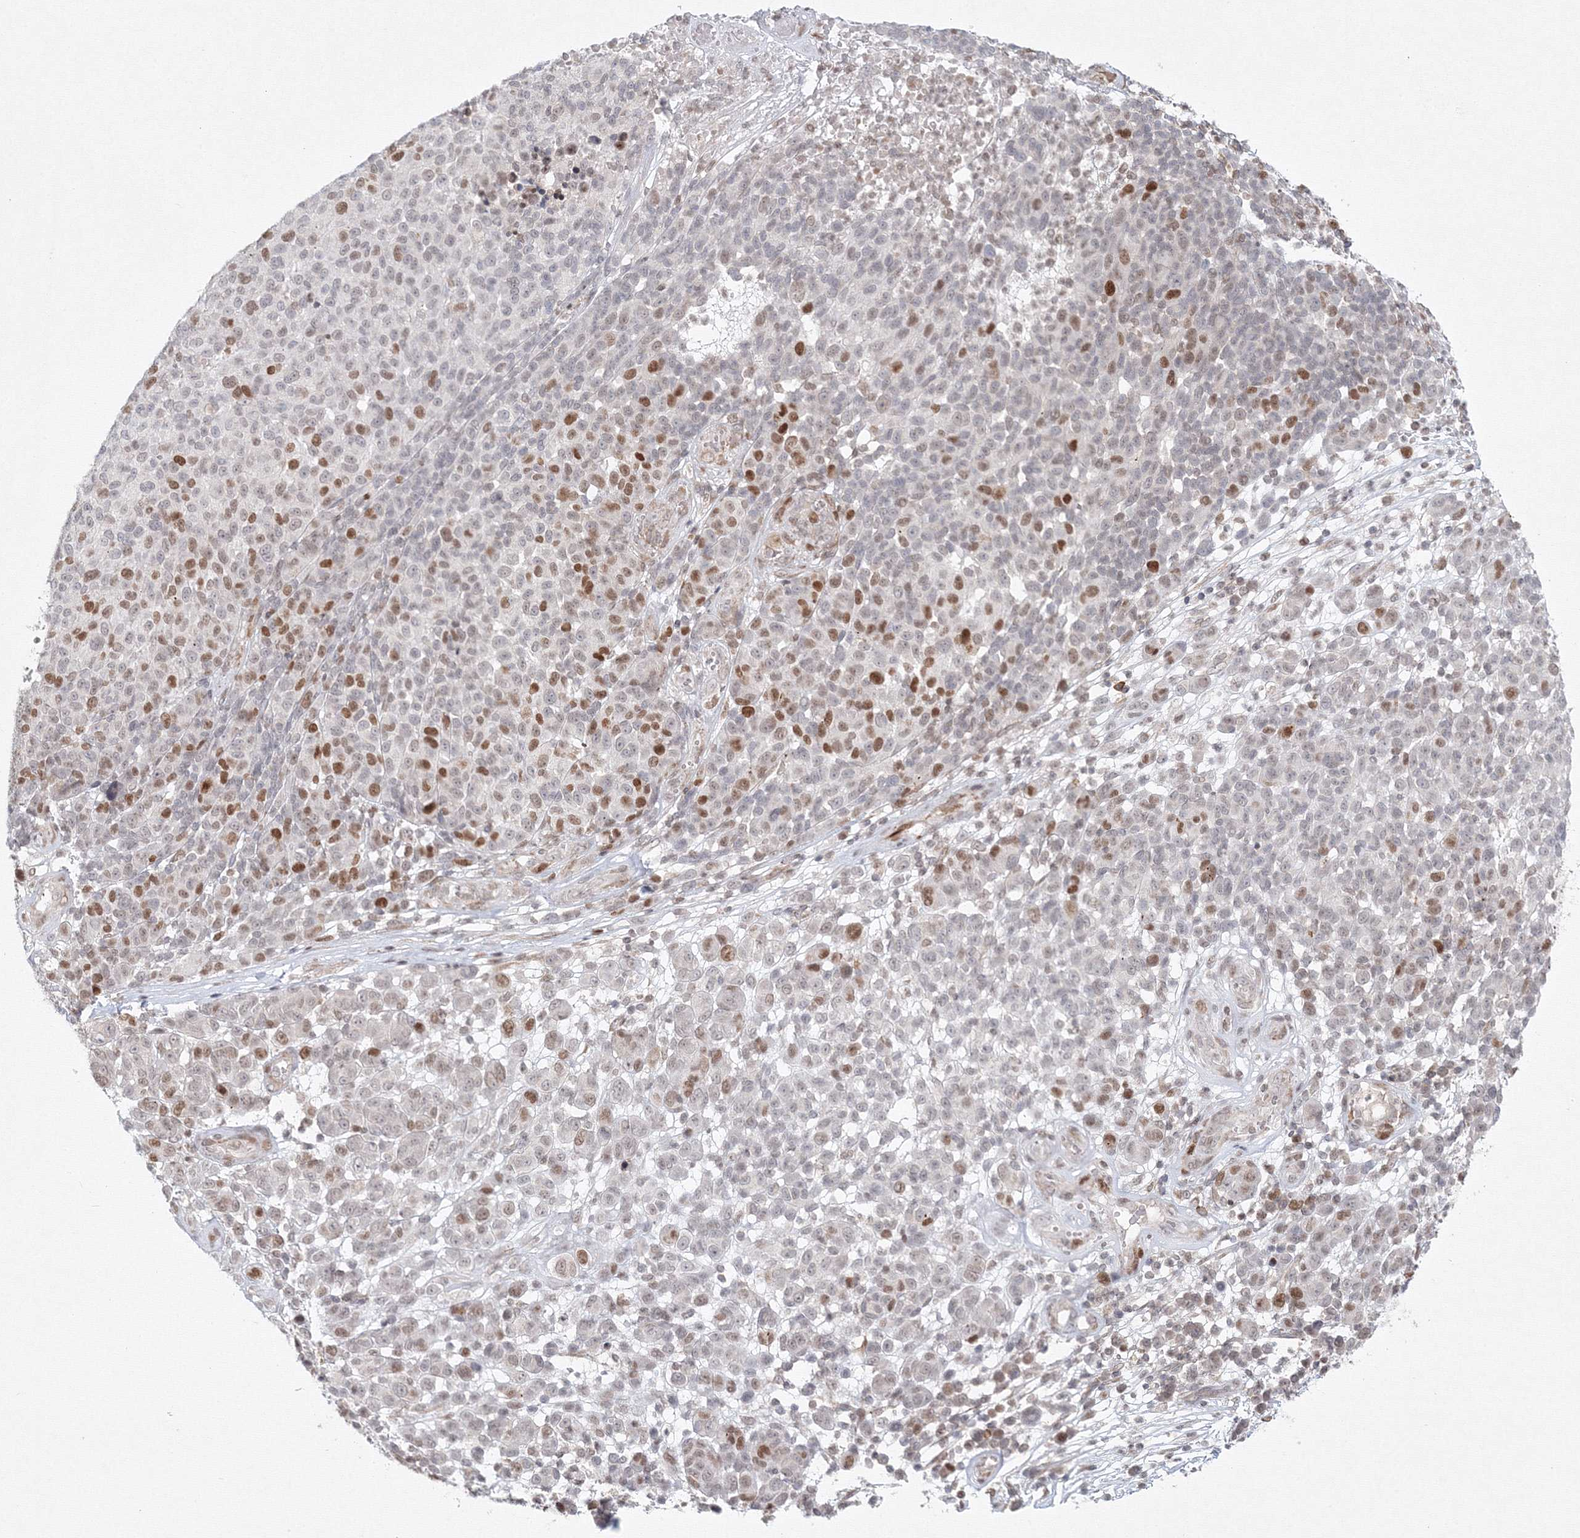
{"staining": {"intensity": "moderate", "quantity": "<25%", "location": "nuclear"}, "tissue": "melanoma", "cell_type": "Tumor cells", "image_type": "cancer", "snomed": [{"axis": "morphology", "description": "Malignant melanoma, NOS"}, {"axis": "topography", "description": "Skin"}], "caption": "This is a photomicrograph of IHC staining of malignant melanoma, which shows moderate staining in the nuclear of tumor cells.", "gene": "KIF4A", "patient": {"sex": "male", "age": 49}}